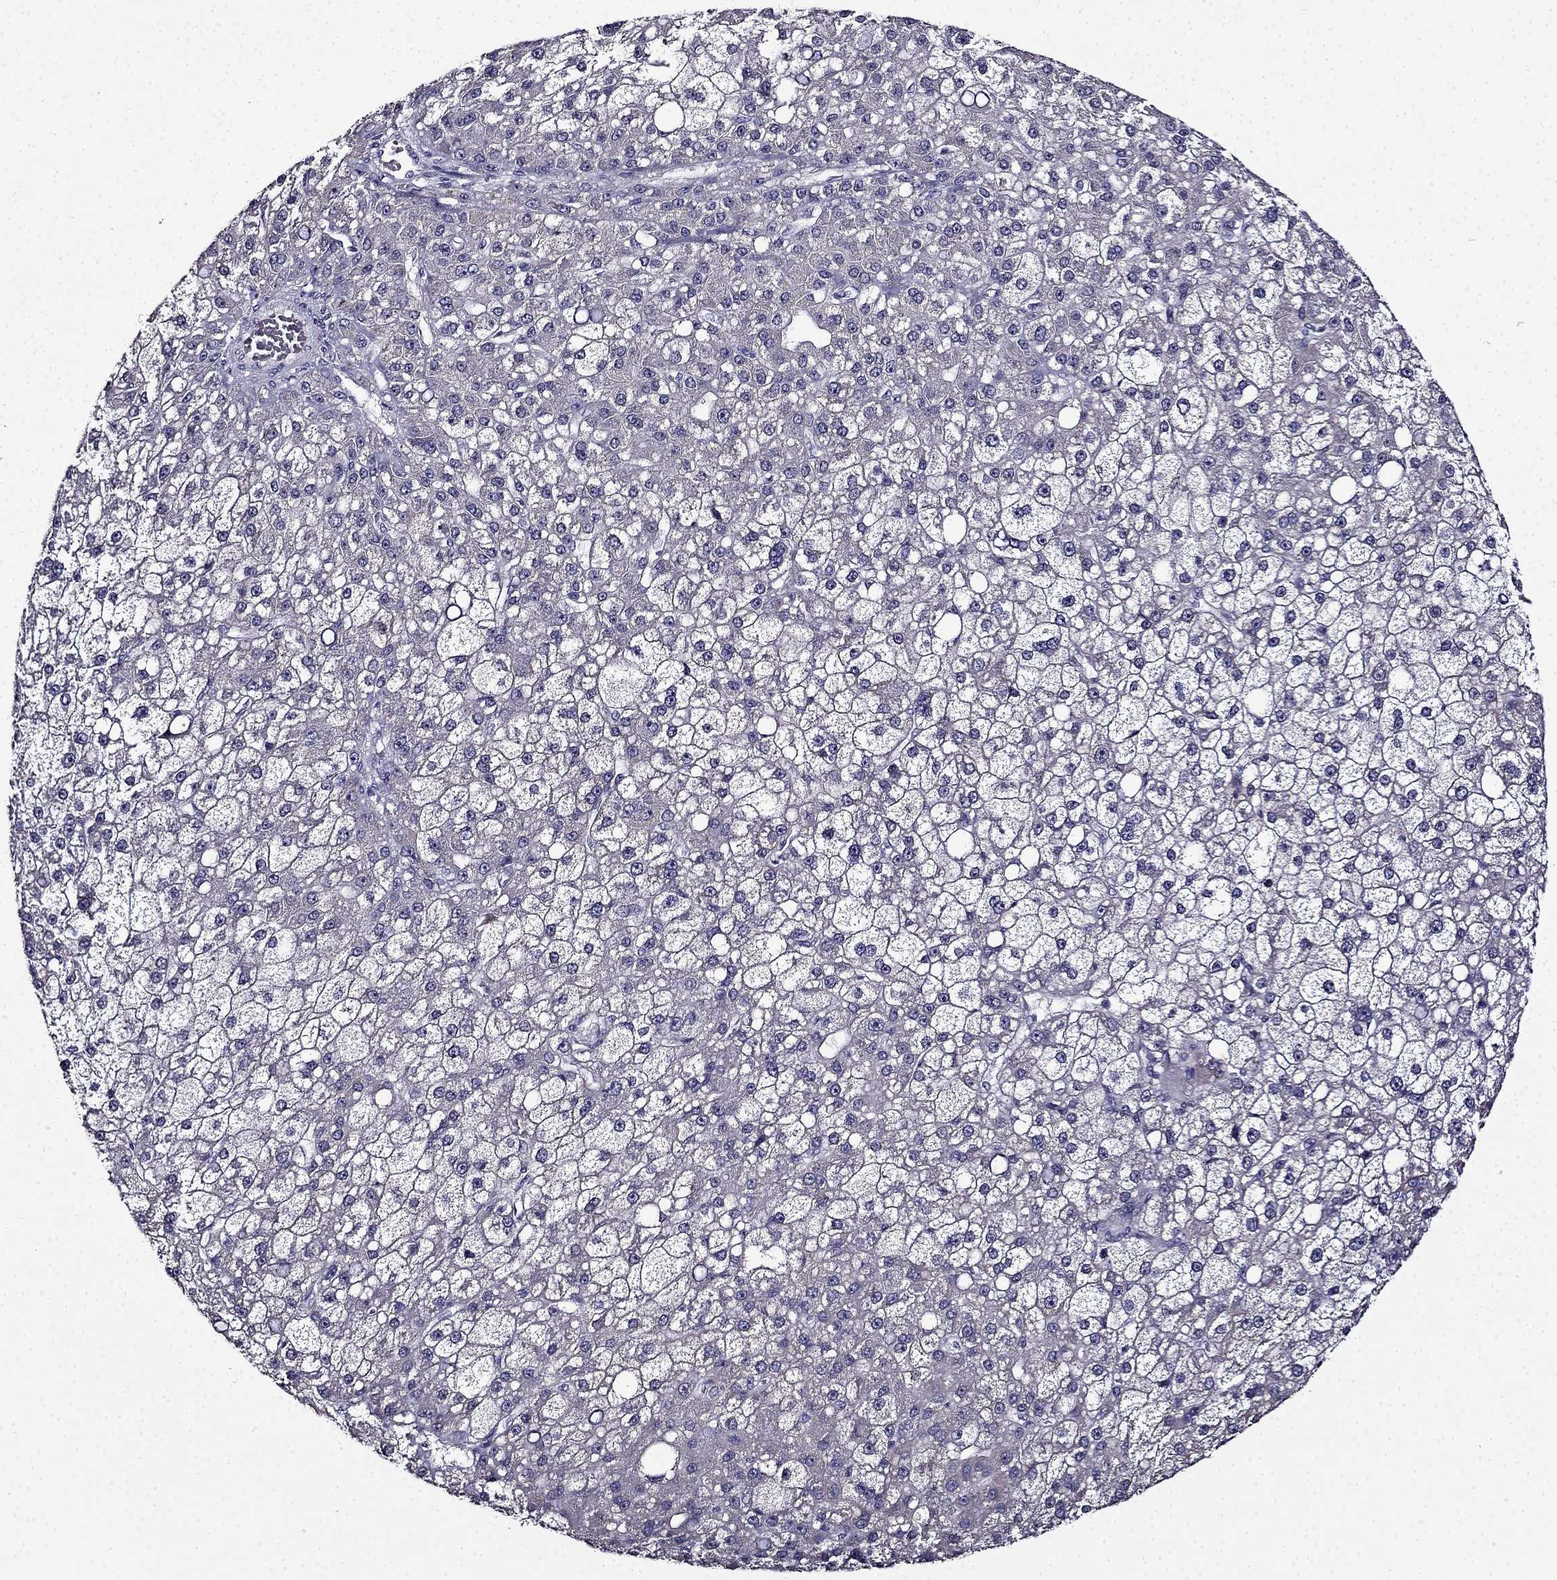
{"staining": {"intensity": "negative", "quantity": "none", "location": "none"}, "tissue": "liver cancer", "cell_type": "Tumor cells", "image_type": "cancer", "snomed": [{"axis": "morphology", "description": "Carcinoma, Hepatocellular, NOS"}, {"axis": "topography", "description": "Liver"}], "caption": "This is an immunohistochemistry (IHC) photomicrograph of liver cancer (hepatocellular carcinoma). There is no expression in tumor cells.", "gene": "TMEM266", "patient": {"sex": "male", "age": 67}}